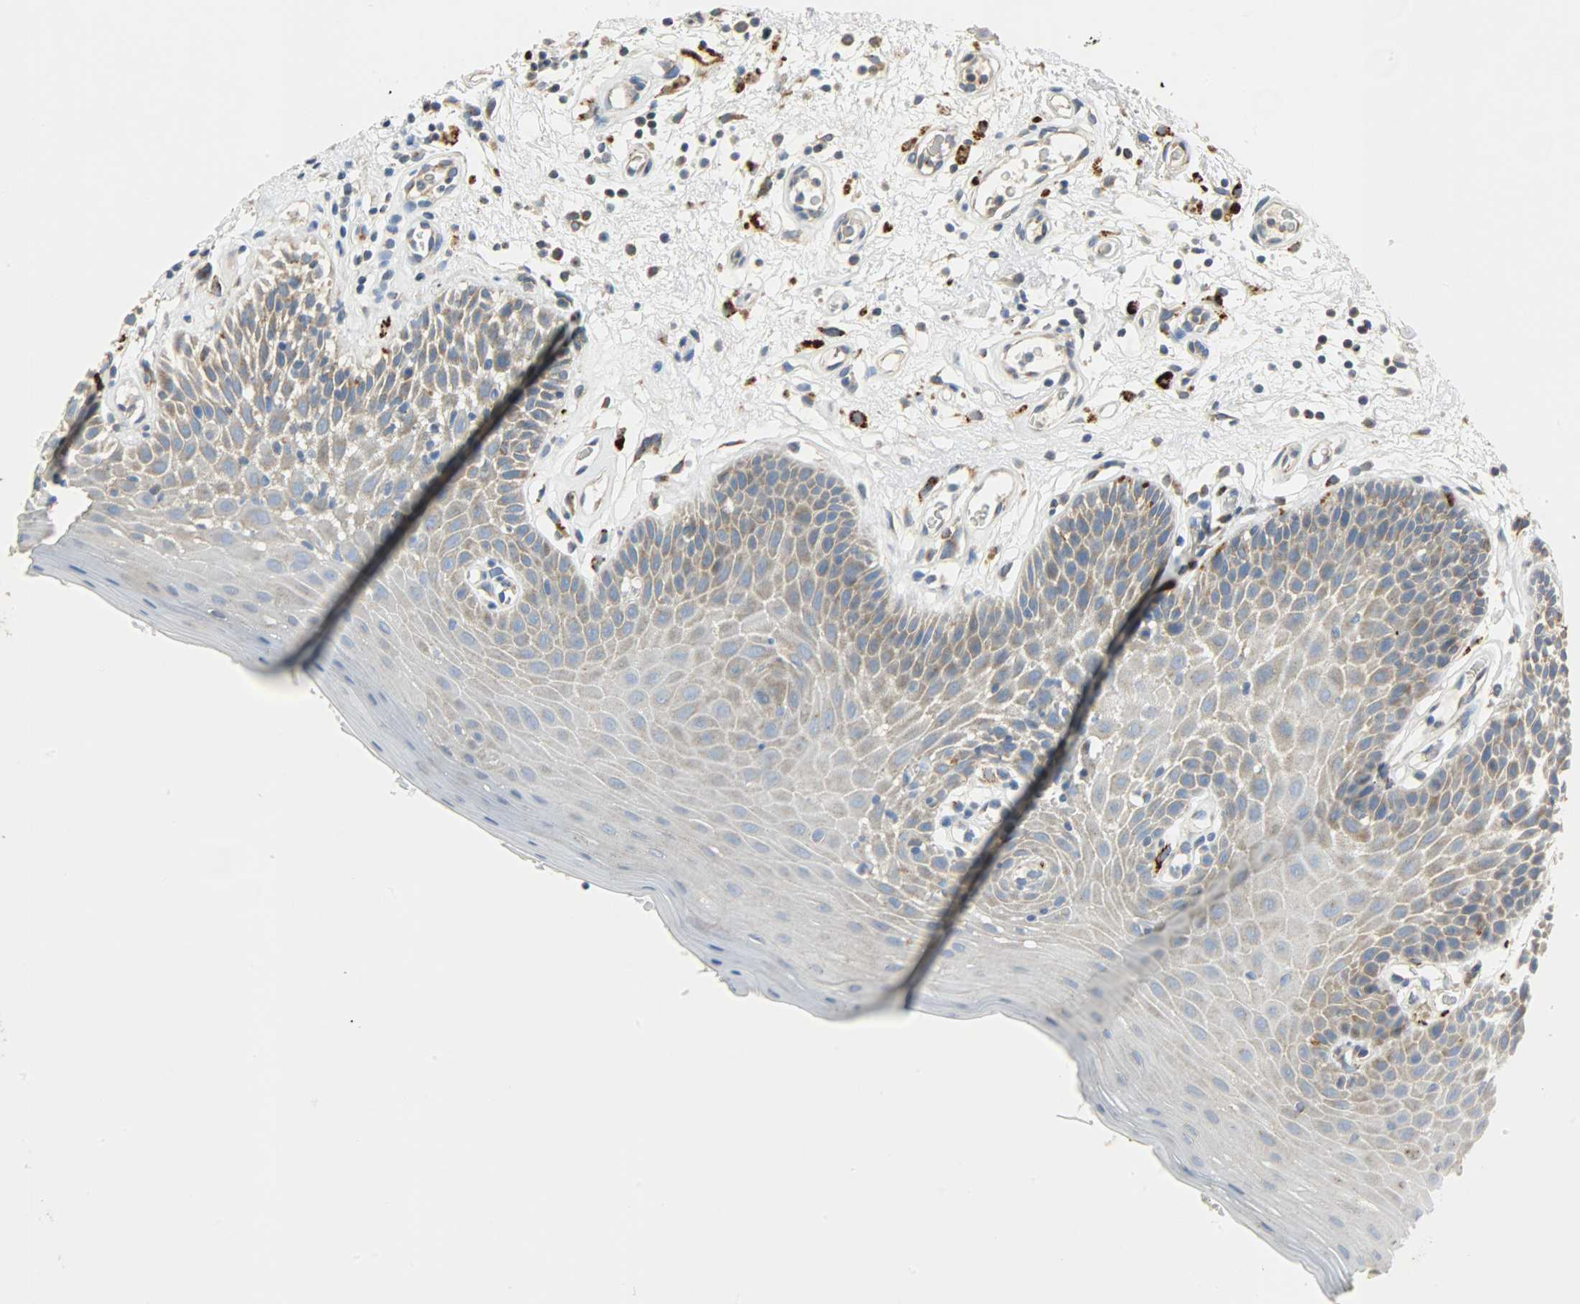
{"staining": {"intensity": "weak", "quantity": ">75%", "location": "cytoplasmic/membranous"}, "tissue": "oral mucosa", "cell_type": "Squamous epithelial cells", "image_type": "normal", "snomed": [{"axis": "morphology", "description": "Normal tissue, NOS"}, {"axis": "morphology", "description": "Squamous cell carcinoma, NOS"}, {"axis": "topography", "description": "Skeletal muscle"}, {"axis": "topography", "description": "Oral tissue"}, {"axis": "topography", "description": "Head-Neck"}], "caption": "Immunohistochemistry (IHC) photomicrograph of benign oral mucosa: oral mucosa stained using IHC demonstrates low levels of weak protein expression localized specifically in the cytoplasmic/membranous of squamous epithelial cells, appearing as a cytoplasmic/membranous brown color.", "gene": "ASAH1", "patient": {"sex": "male", "age": 71}}